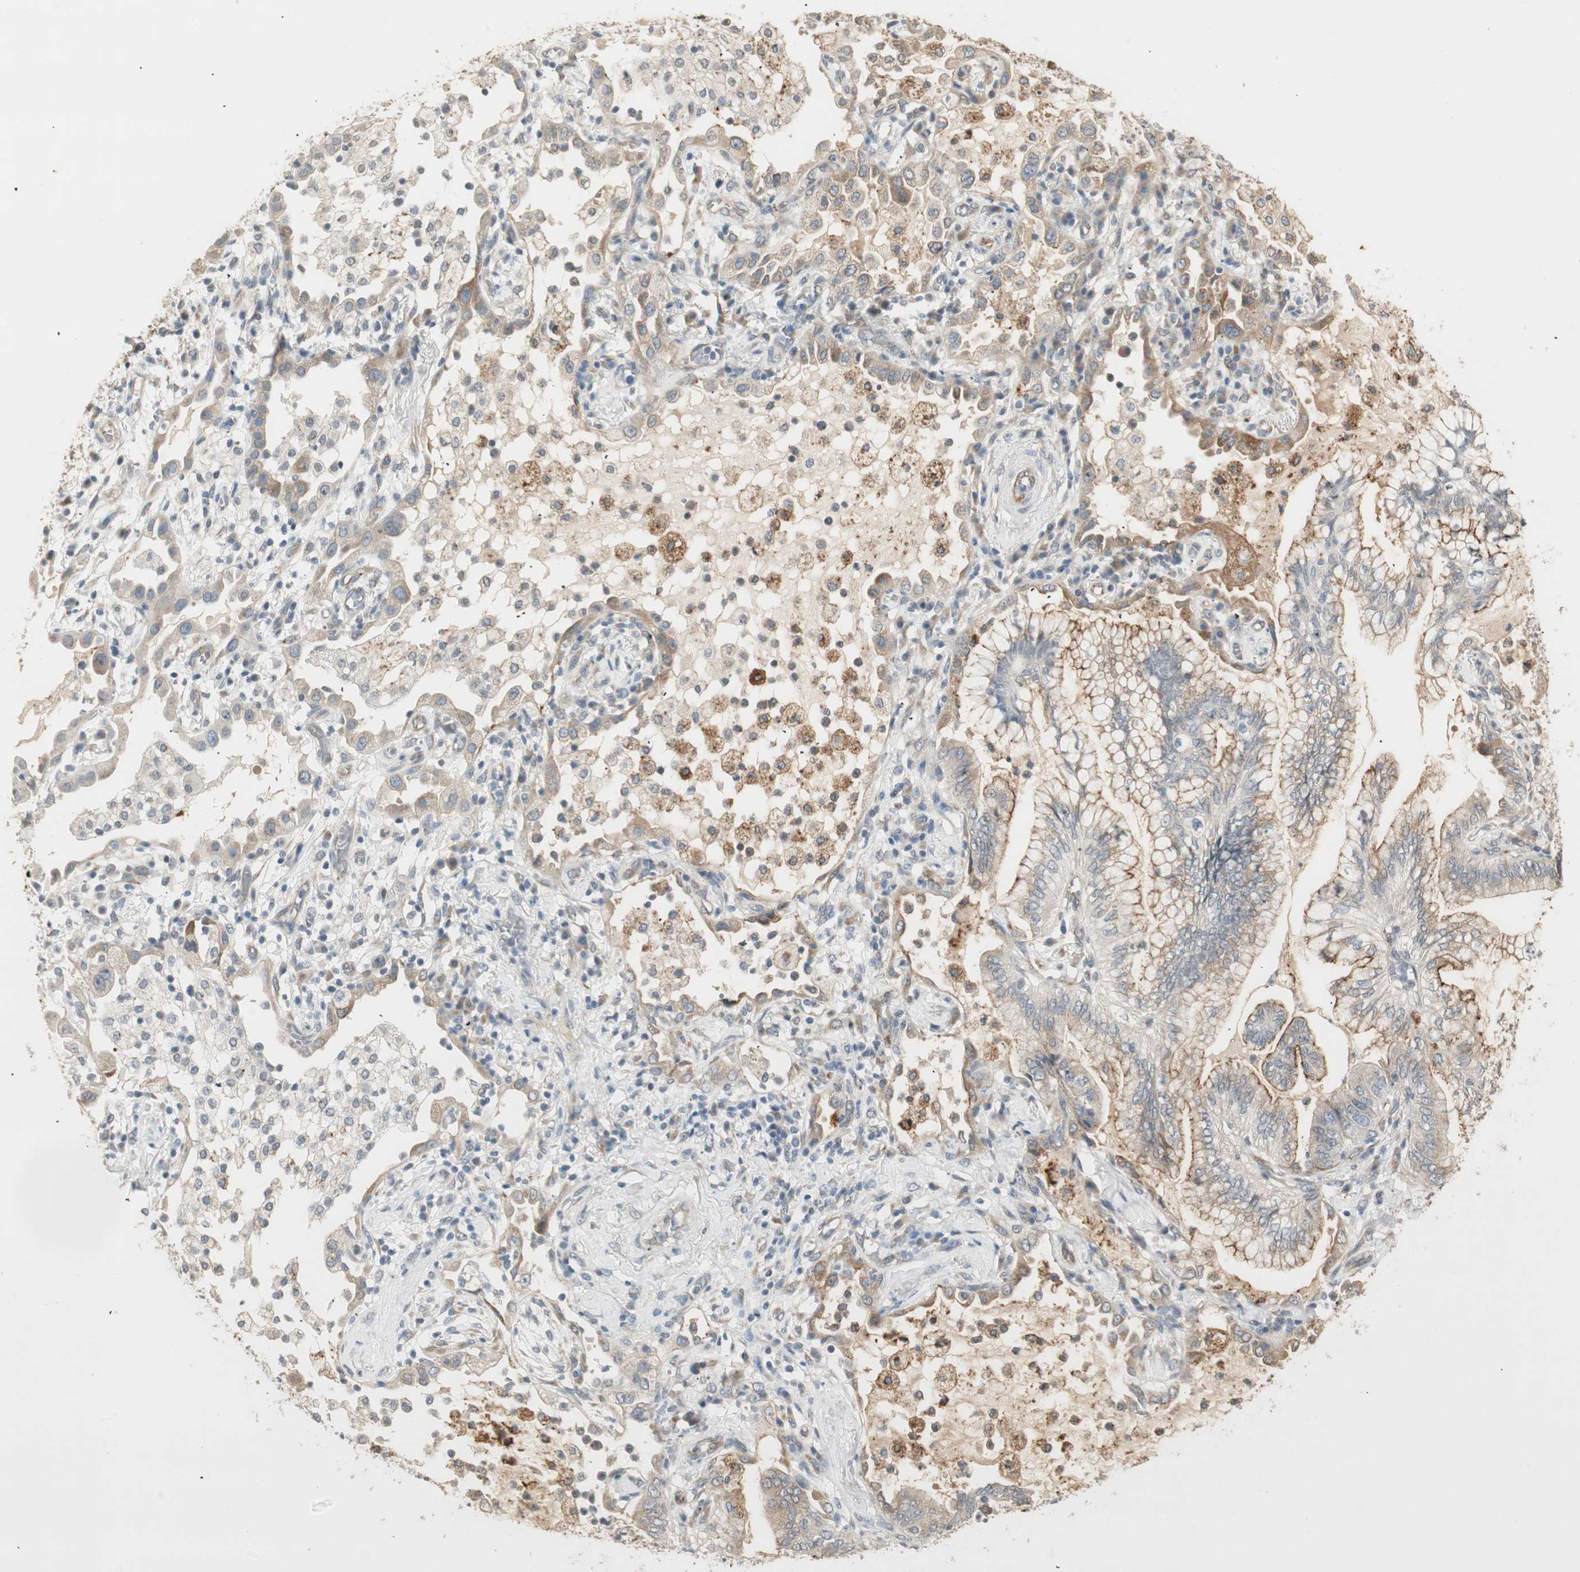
{"staining": {"intensity": "moderate", "quantity": "25%-75%", "location": "cytoplasmic/membranous"}, "tissue": "lung cancer", "cell_type": "Tumor cells", "image_type": "cancer", "snomed": [{"axis": "morphology", "description": "Normal tissue, NOS"}, {"axis": "morphology", "description": "Adenocarcinoma, NOS"}, {"axis": "topography", "description": "Bronchus"}, {"axis": "topography", "description": "Lung"}], "caption": "Protein staining reveals moderate cytoplasmic/membranous staining in approximately 25%-75% of tumor cells in lung cancer (adenocarcinoma).", "gene": "TASOR", "patient": {"sex": "female", "age": 70}}